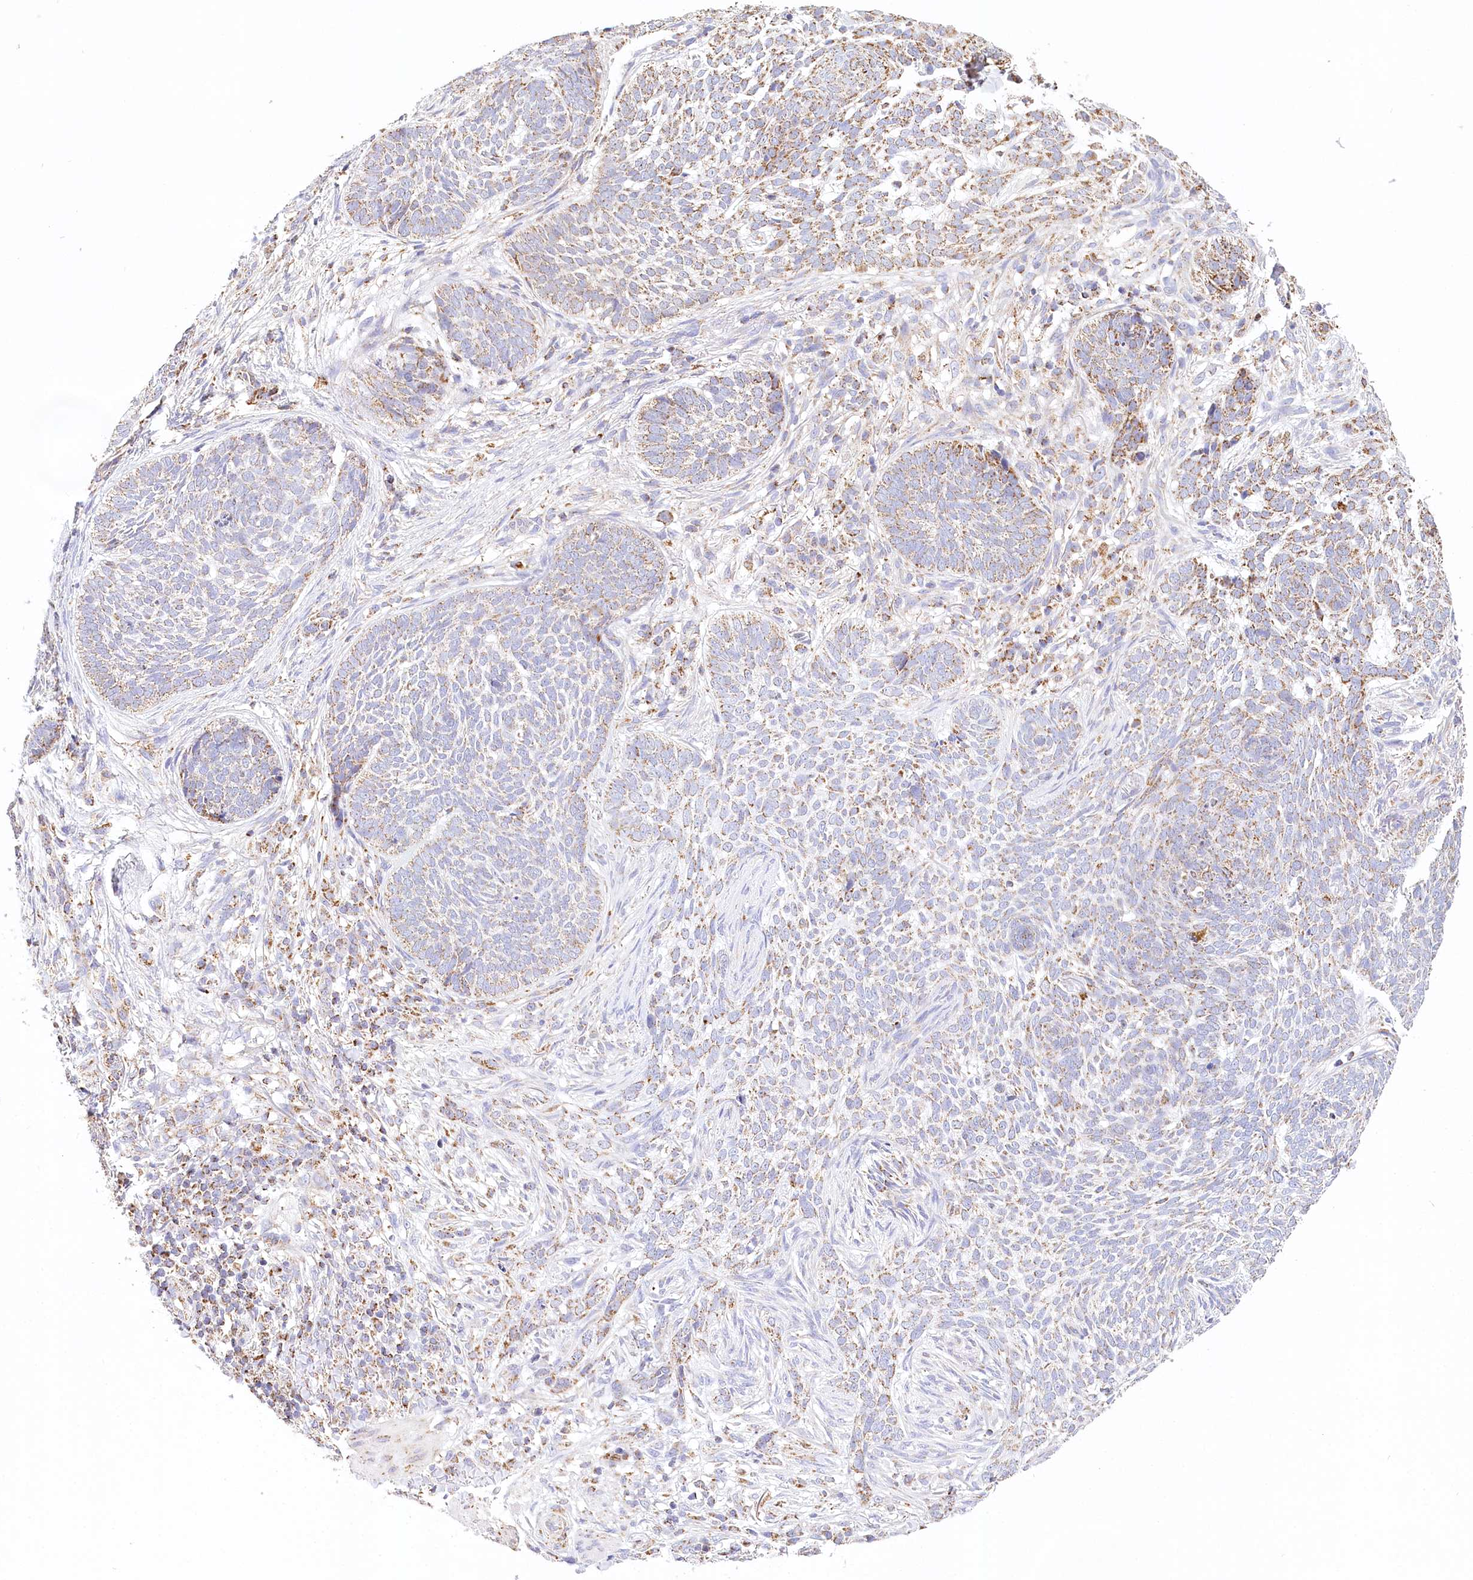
{"staining": {"intensity": "moderate", "quantity": "<25%", "location": "cytoplasmic/membranous"}, "tissue": "skin cancer", "cell_type": "Tumor cells", "image_type": "cancer", "snomed": [{"axis": "morphology", "description": "Basal cell carcinoma"}, {"axis": "topography", "description": "Skin"}], "caption": "Skin basal cell carcinoma tissue shows moderate cytoplasmic/membranous positivity in about <25% of tumor cells, visualized by immunohistochemistry.", "gene": "LSS", "patient": {"sex": "female", "age": 64}}